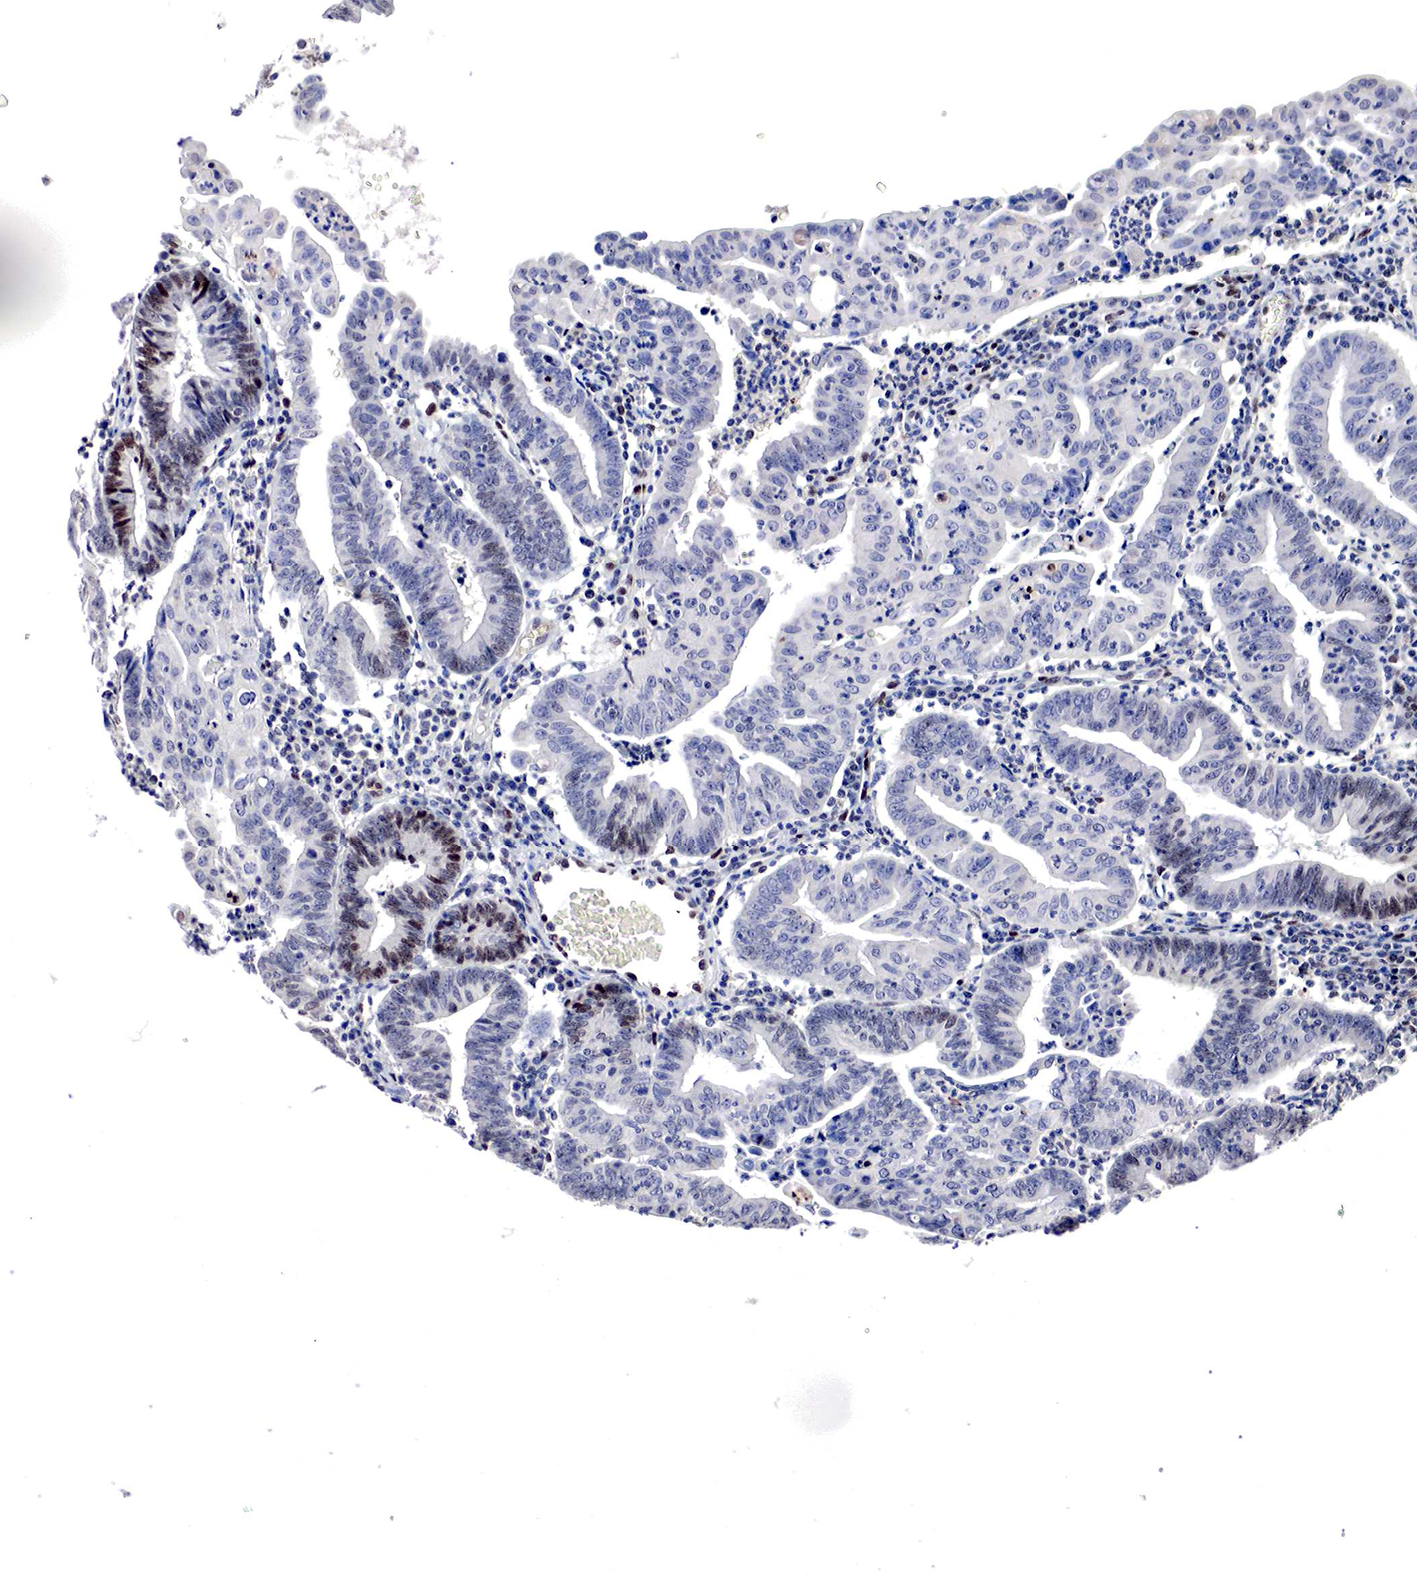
{"staining": {"intensity": "moderate", "quantity": "25%-75%", "location": "nuclear"}, "tissue": "endometrial cancer", "cell_type": "Tumor cells", "image_type": "cancer", "snomed": [{"axis": "morphology", "description": "Adenocarcinoma, NOS"}, {"axis": "topography", "description": "Endometrium"}], "caption": "Immunohistochemistry image of endometrial cancer stained for a protein (brown), which displays medium levels of moderate nuclear expression in about 25%-75% of tumor cells.", "gene": "DACH2", "patient": {"sex": "female", "age": 60}}